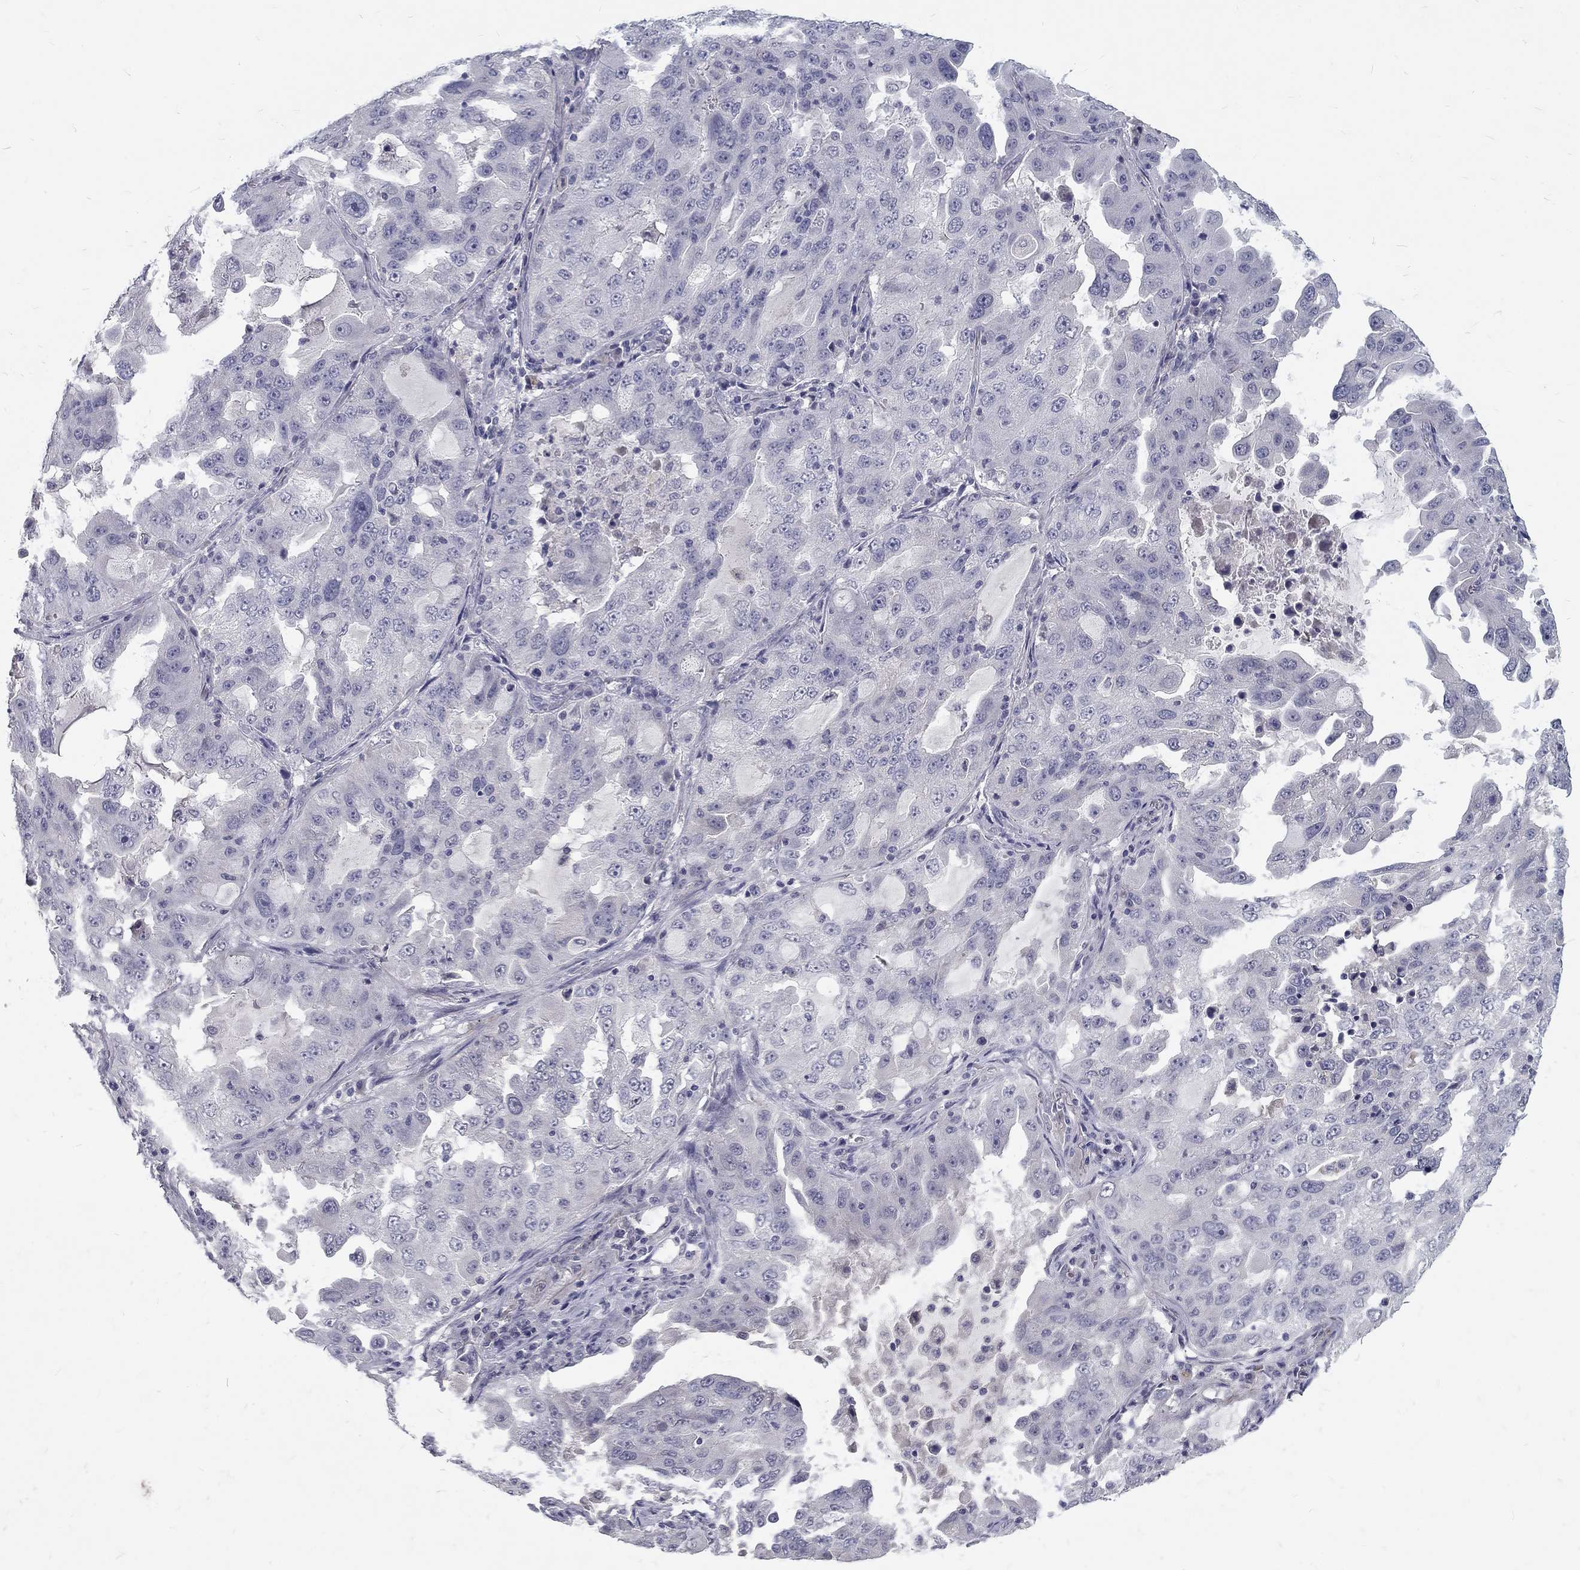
{"staining": {"intensity": "negative", "quantity": "none", "location": "none"}, "tissue": "lung cancer", "cell_type": "Tumor cells", "image_type": "cancer", "snomed": [{"axis": "morphology", "description": "Adenocarcinoma, NOS"}, {"axis": "topography", "description": "Lung"}], "caption": "A histopathology image of adenocarcinoma (lung) stained for a protein displays no brown staining in tumor cells.", "gene": "NOS1", "patient": {"sex": "female", "age": 61}}